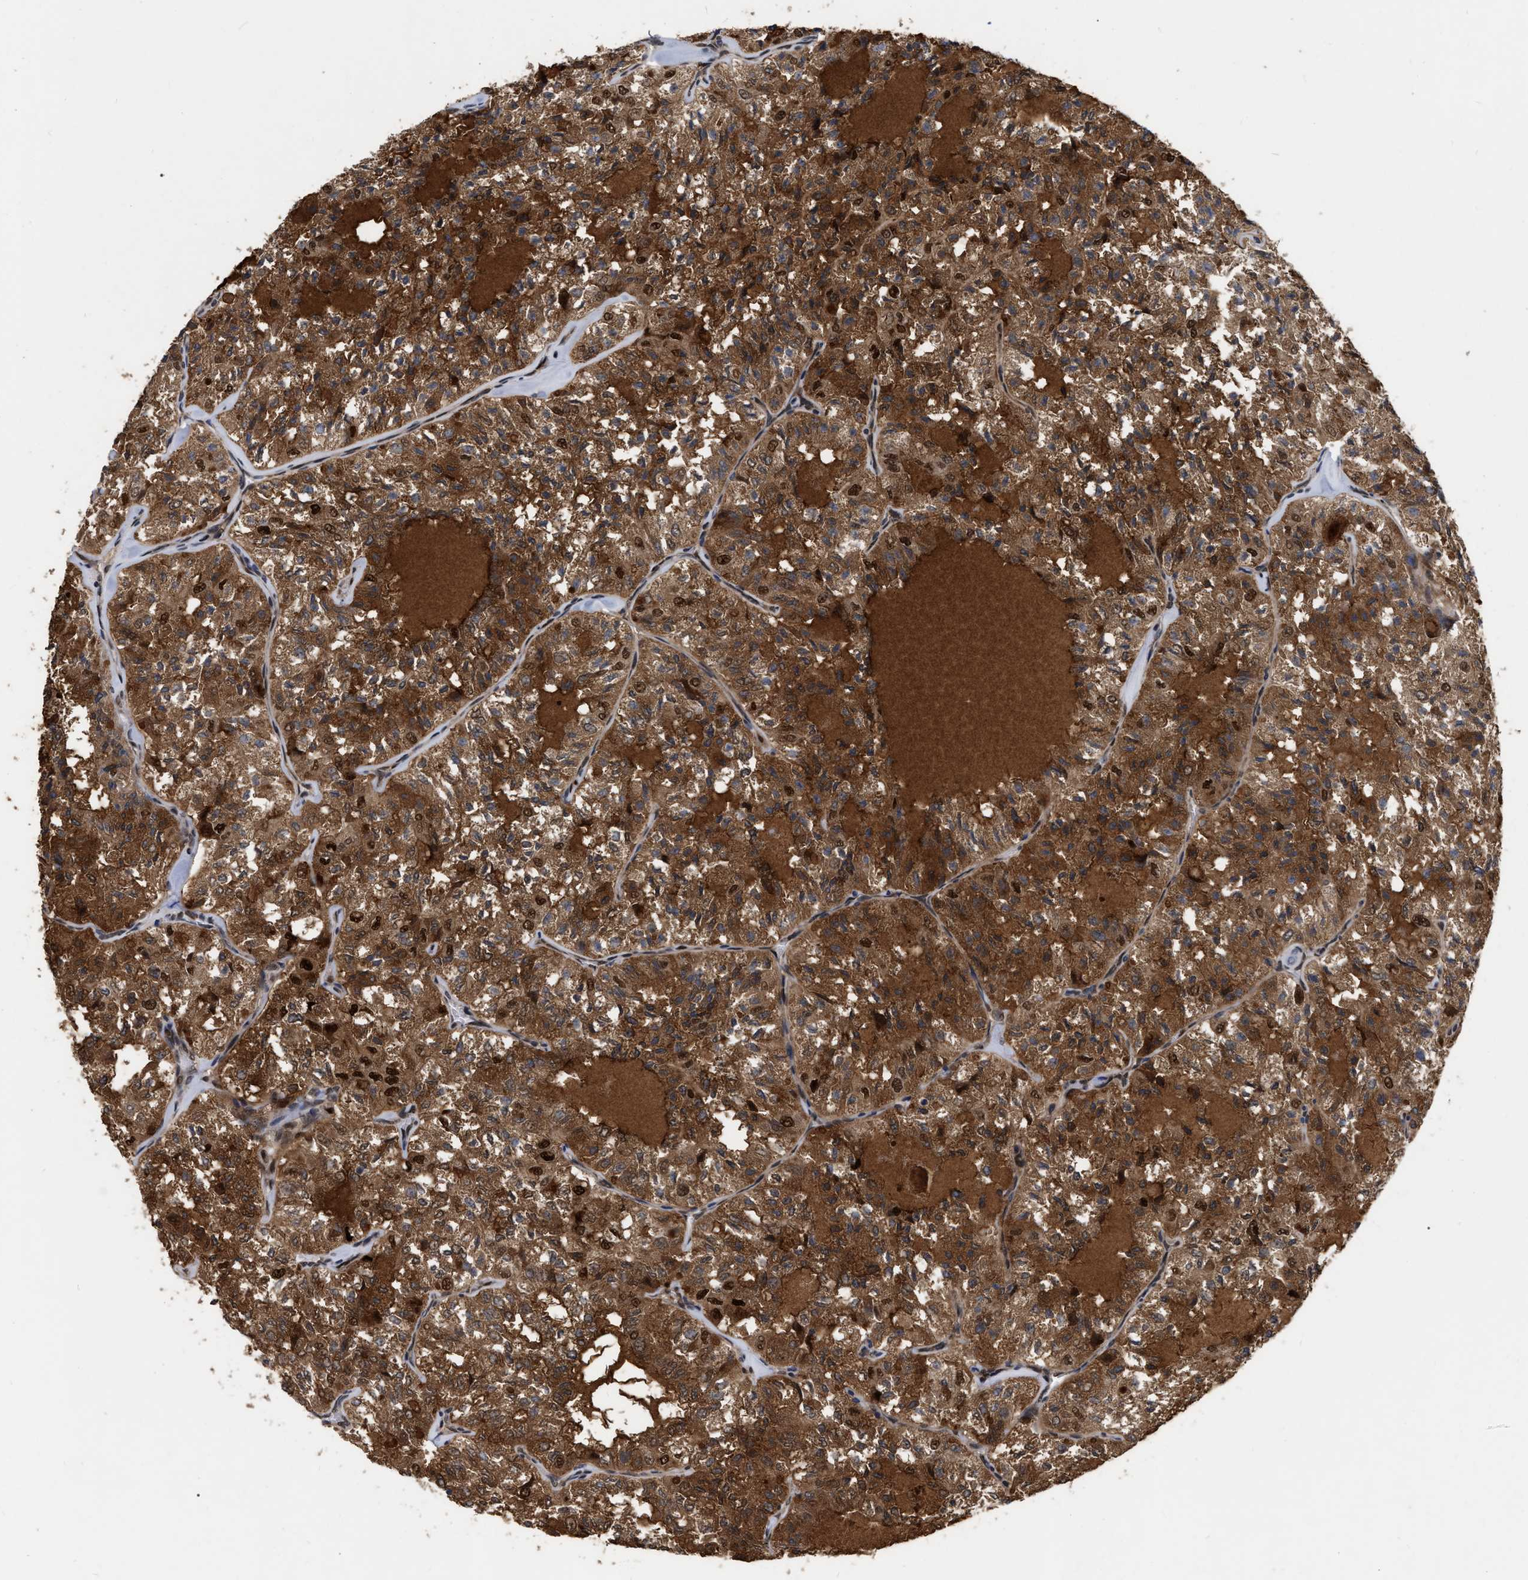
{"staining": {"intensity": "moderate", "quantity": ">75%", "location": "cytoplasmic/membranous,nuclear"}, "tissue": "thyroid cancer", "cell_type": "Tumor cells", "image_type": "cancer", "snomed": [{"axis": "morphology", "description": "Follicular adenoma carcinoma, NOS"}, {"axis": "topography", "description": "Thyroid gland"}], "caption": "Immunohistochemical staining of thyroid follicular adenoma carcinoma exhibits medium levels of moderate cytoplasmic/membranous and nuclear protein staining in approximately >75% of tumor cells.", "gene": "MDM4", "patient": {"sex": "male", "age": 75}}